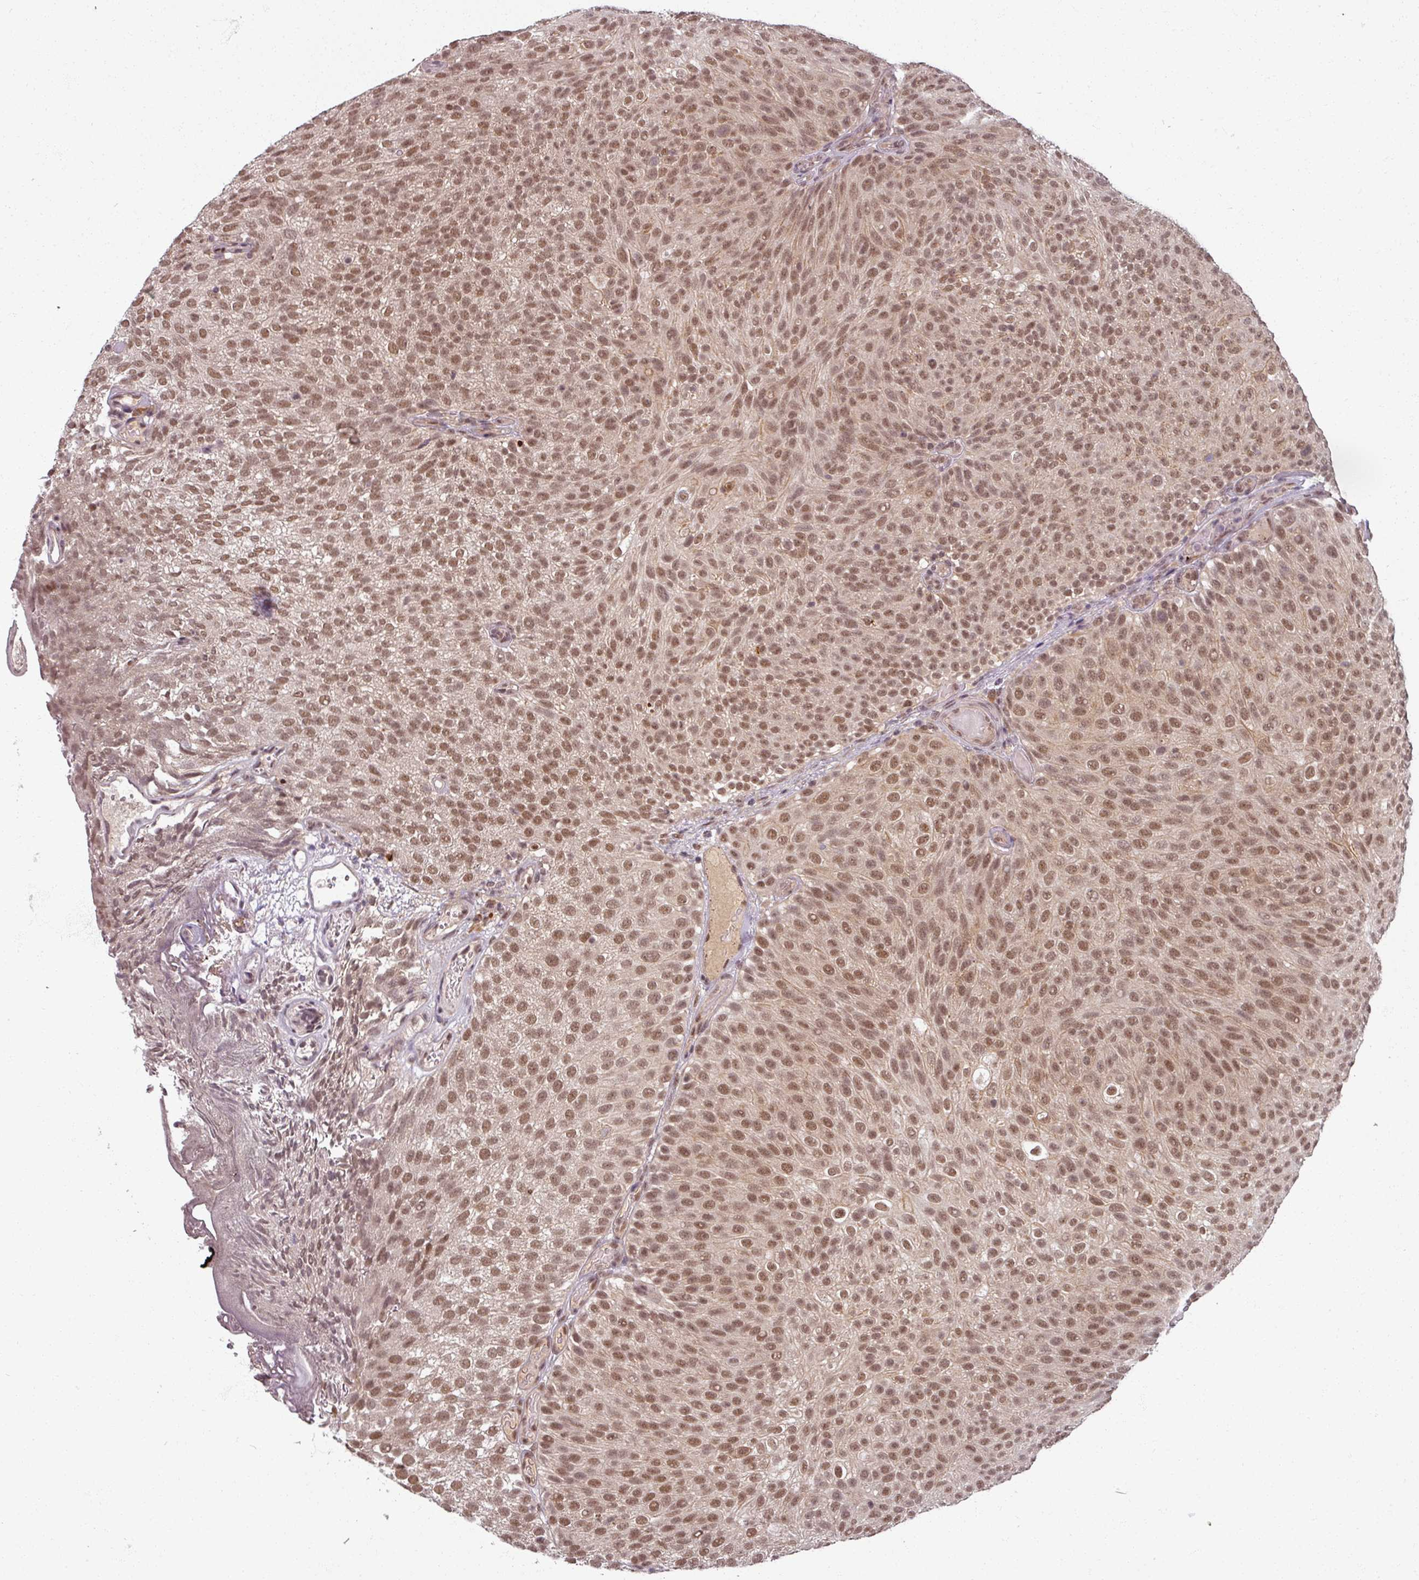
{"staining": {"intensity": "moderate", "quantity": ">75%", "location": "nuclear"}, "tissue": "urothelial cancer", "cell_type": "Tumor cells", "image_type": "cancer", "snomed": [{"axis": "morphology", "description": "Urothelial carcinoma, Low grade"}, {"axis": "topography", "description": "Urinary bladder"}], "caption": "The histopathology image exhibits staining of low-grade urothelial carcinoma, revealing moderate nuclear protein positivity (brown color) within tumor cells. Using DAB (brown) and hematoxylin (blue) stains, captured at high magnification using brightfield microscopy.", "gene": "POLR2G", "patient": {"sex": "male", "age": 78}}